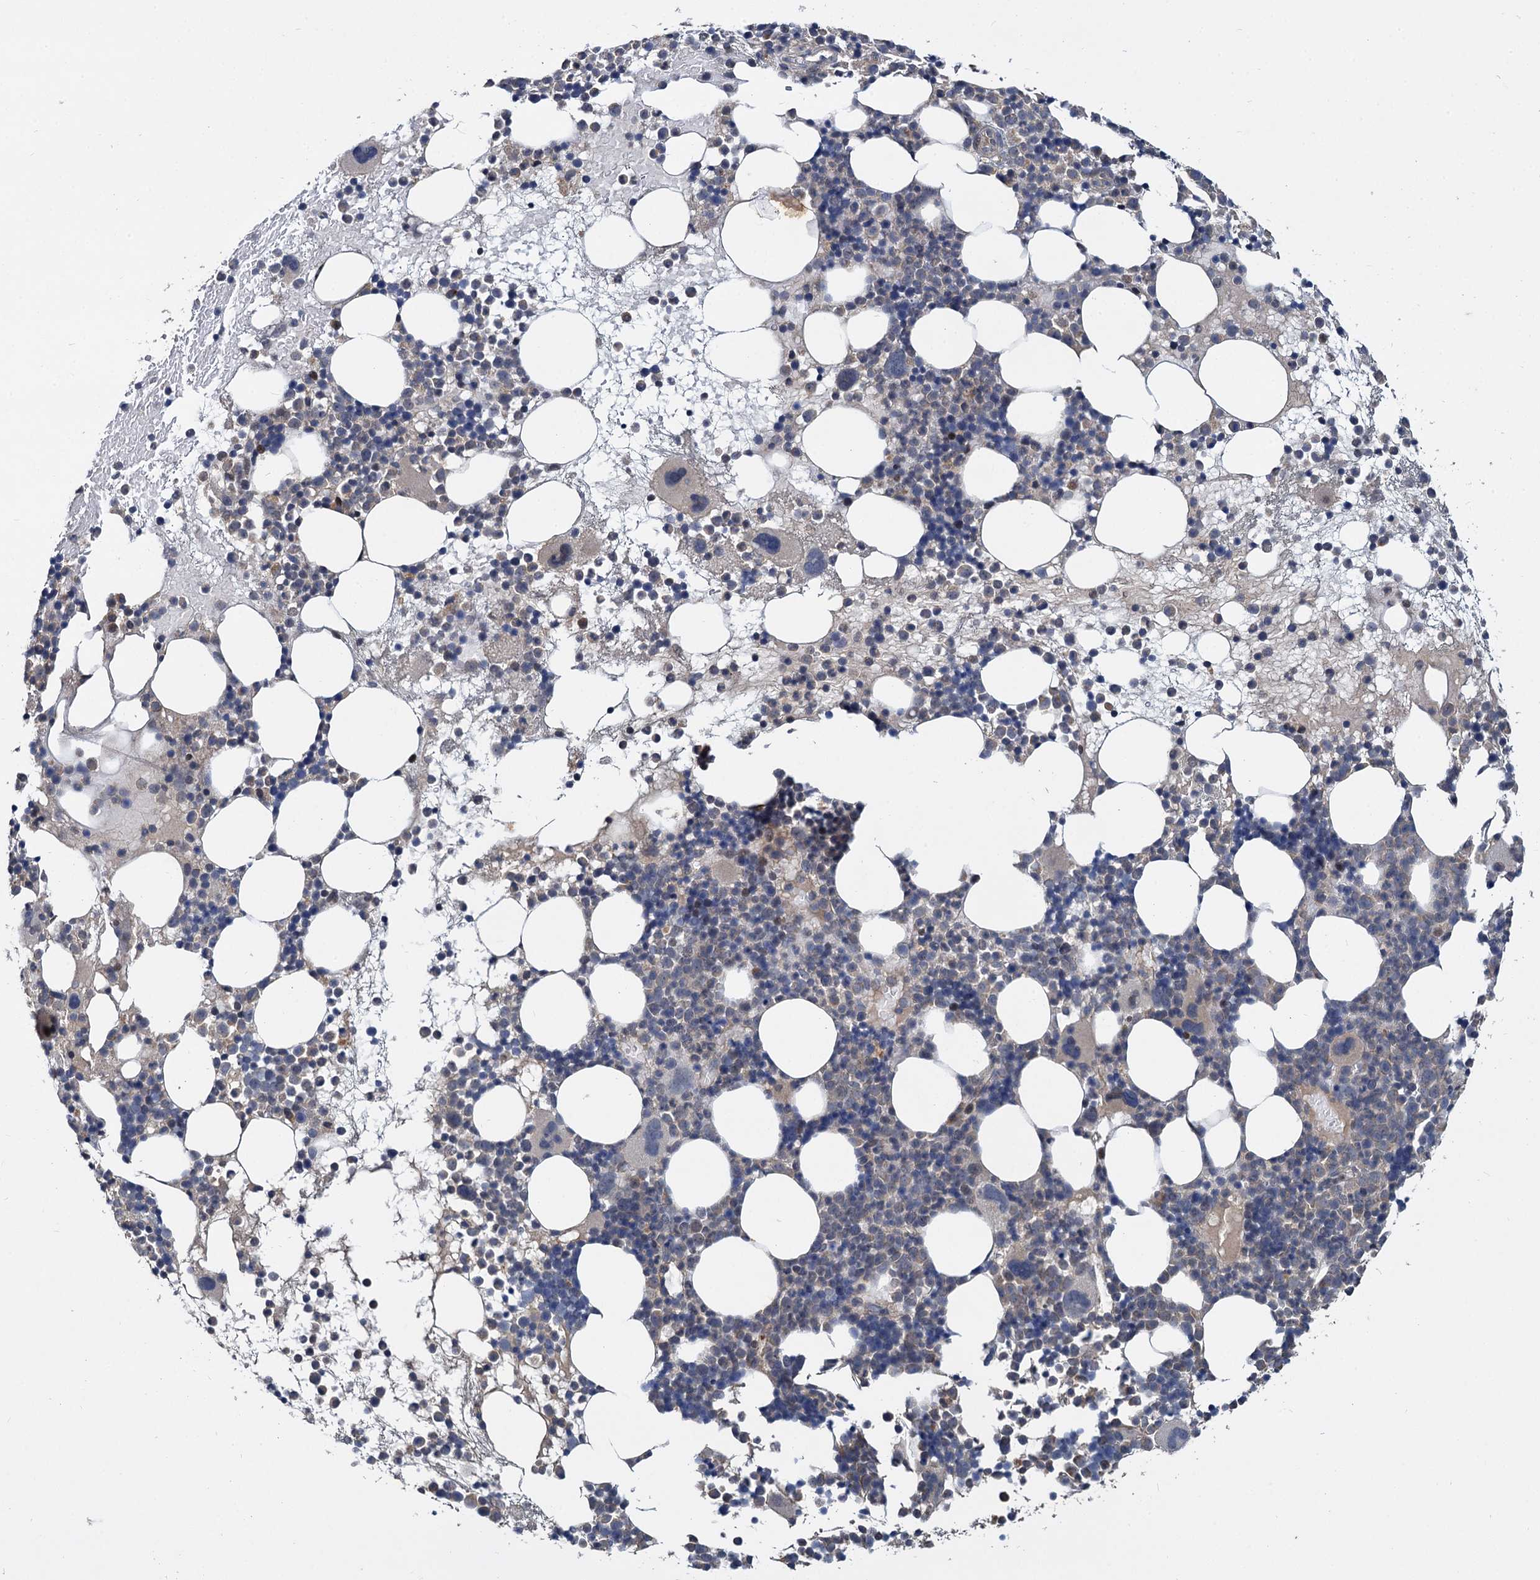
{"staining": {"intensity": "negative", "quantity": "none", "location": "none"}, "tissue": "bone marrow", "cell_type": "Hematopoietic cells", "image_type": "normal", "snomed": [{"axis": "morphology", "description": "Normal tissue, NOS"}, {"axis": "topography", "description": "Bone marrow"}], "caption": "Hematopoietic cells are negative for protein expression in benign human bone marrow. (Stains: DAB immunohistochemistry (IHC) with hematoxylin counter stain, Microscopy: brightfield microscopy at high magnification).", "gene": "TMEM39A", "patient": {"sex": "female", "age": 57}}